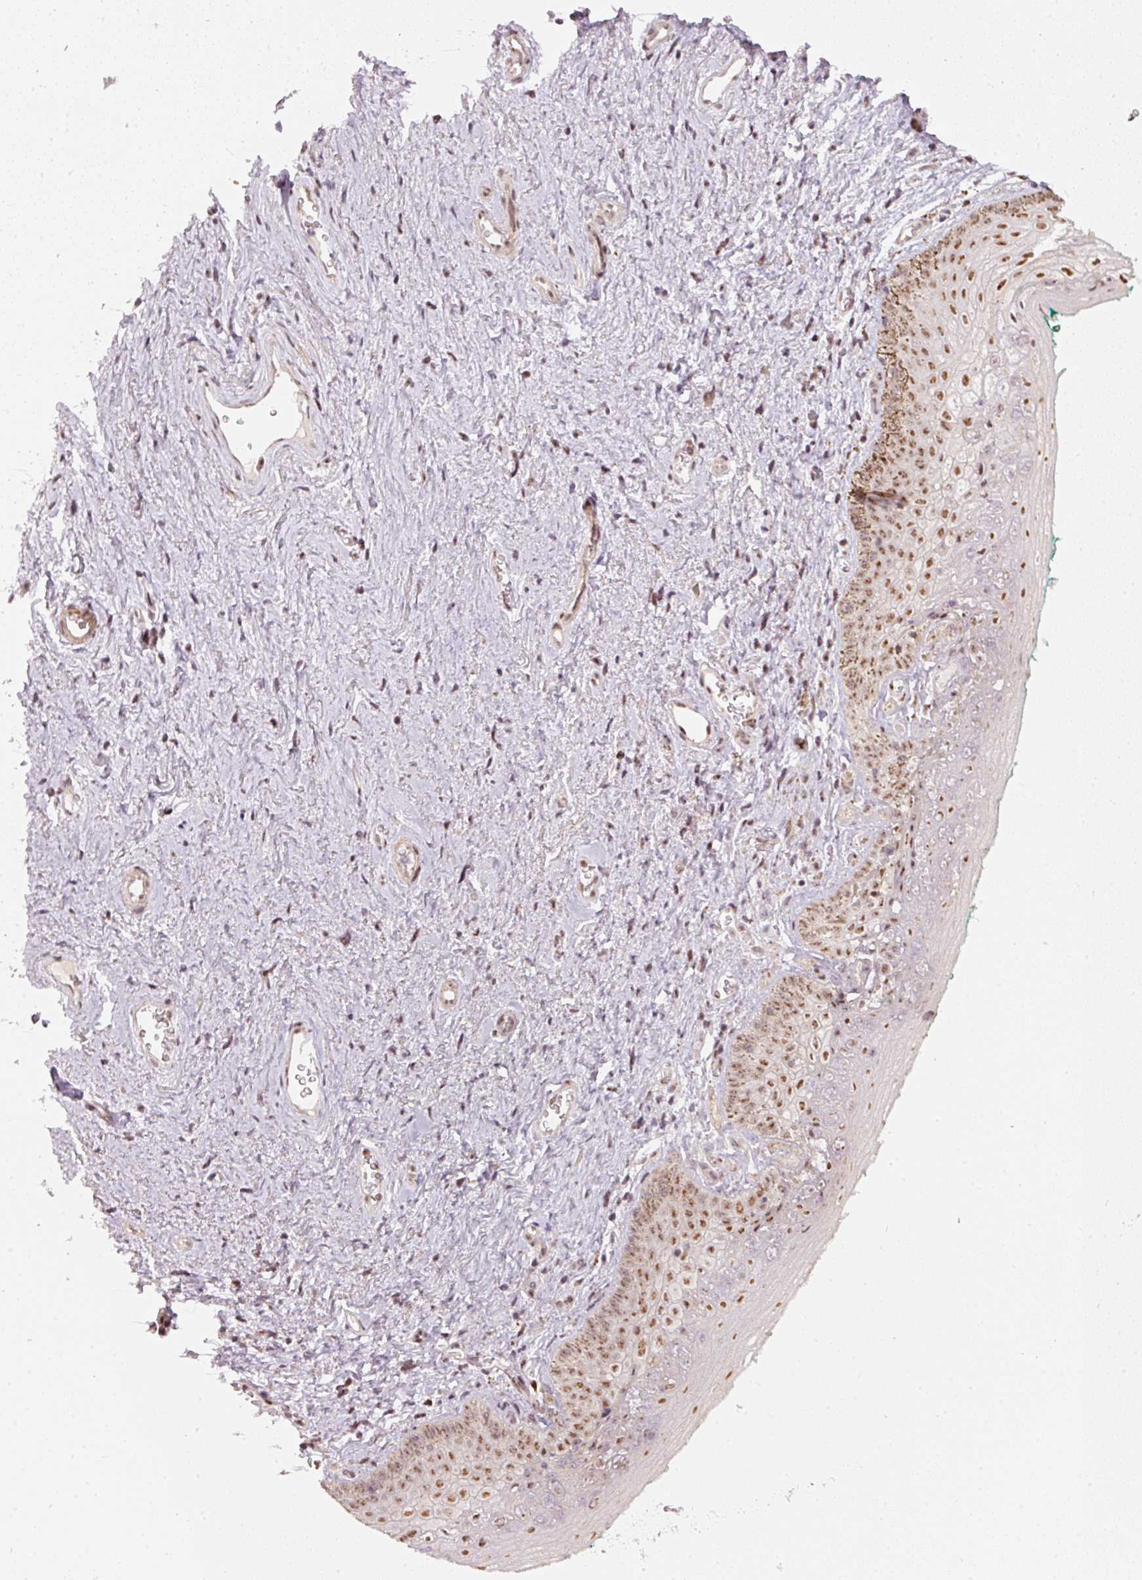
{"staining": {"intensity": "moderate", "quantity": ">75%", "location": "nuclear"}, "tissue": "vagina", "cell_type": "Squamous epithelial cells", "image_type": "normal", "snomed": [{"axis": "morphology", "description": "Normal tissue, NOS"}, {"axis": "topography", "description": "Vulva"}, {"axis": "topography", "description": "Vagina"}, {"axis": "topography", "description": "Peripheral nerve tissue"}], "caption": "Approximately >75% of squamous epithelial cells in normal vagina demonstrate moderate nuclear protein positivity as visualized by brown immunohistochemical staining.", "gene": "THOC6", "patient": {"sex": "female", "age": 66}}